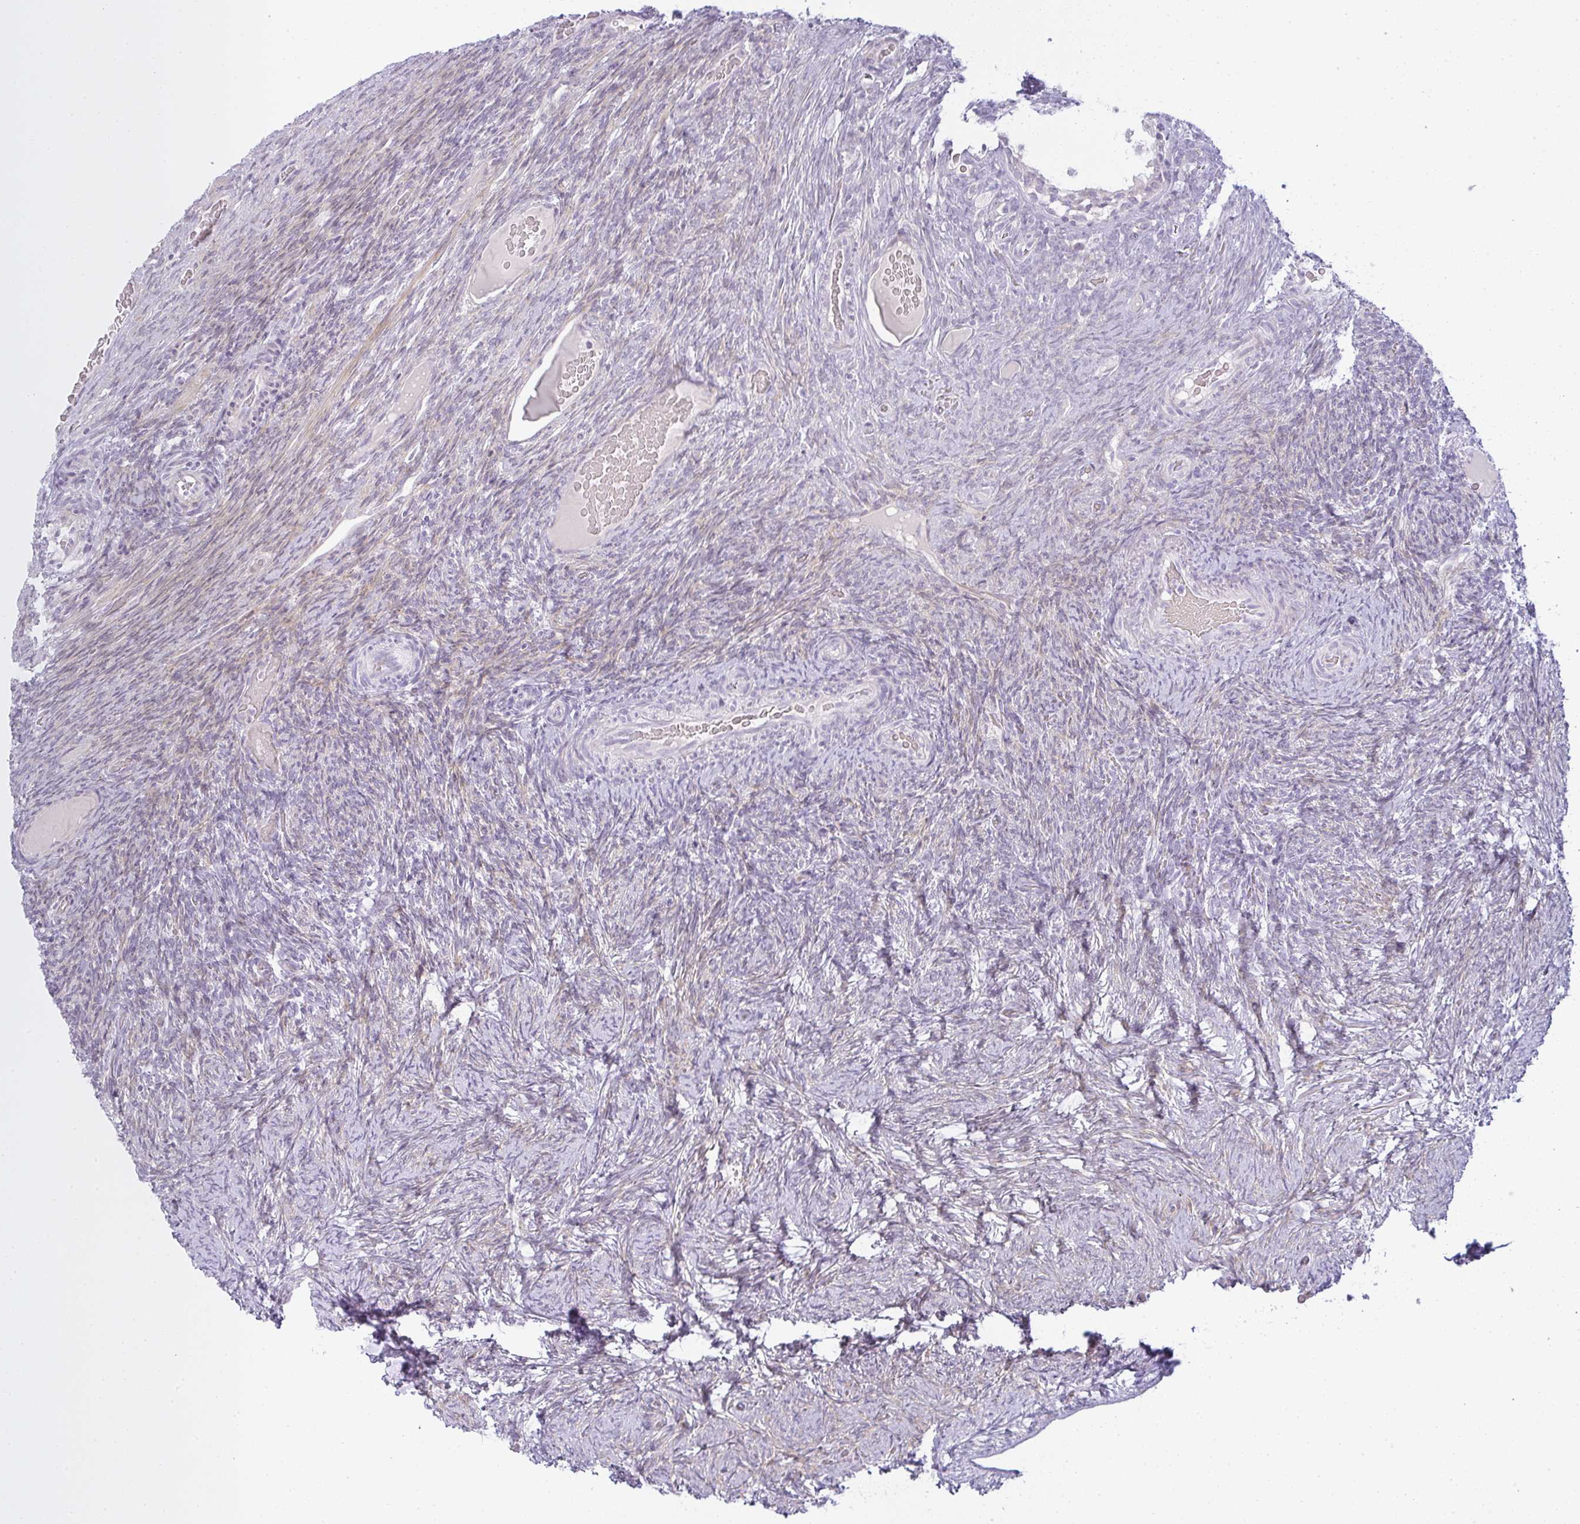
{"staining": {"intensity": "weak", "quantity": "<25%", "location": "cytoplasmic/membranous"}, "tissue": "ovary", "cell_type": "Ovarian stroma cells", "image_type": "normal", "snomed": [{"axis": "morphology", "description": "Normal tissue, NOS"}, {"axis": "topography", "description": "Ovary"}], "caption": "The histopathology image reveals no staining of ovarian stroma cells in benign ovary.", "gene": "SIRPB2", "patient": {"sex": "female", "age": 34}}